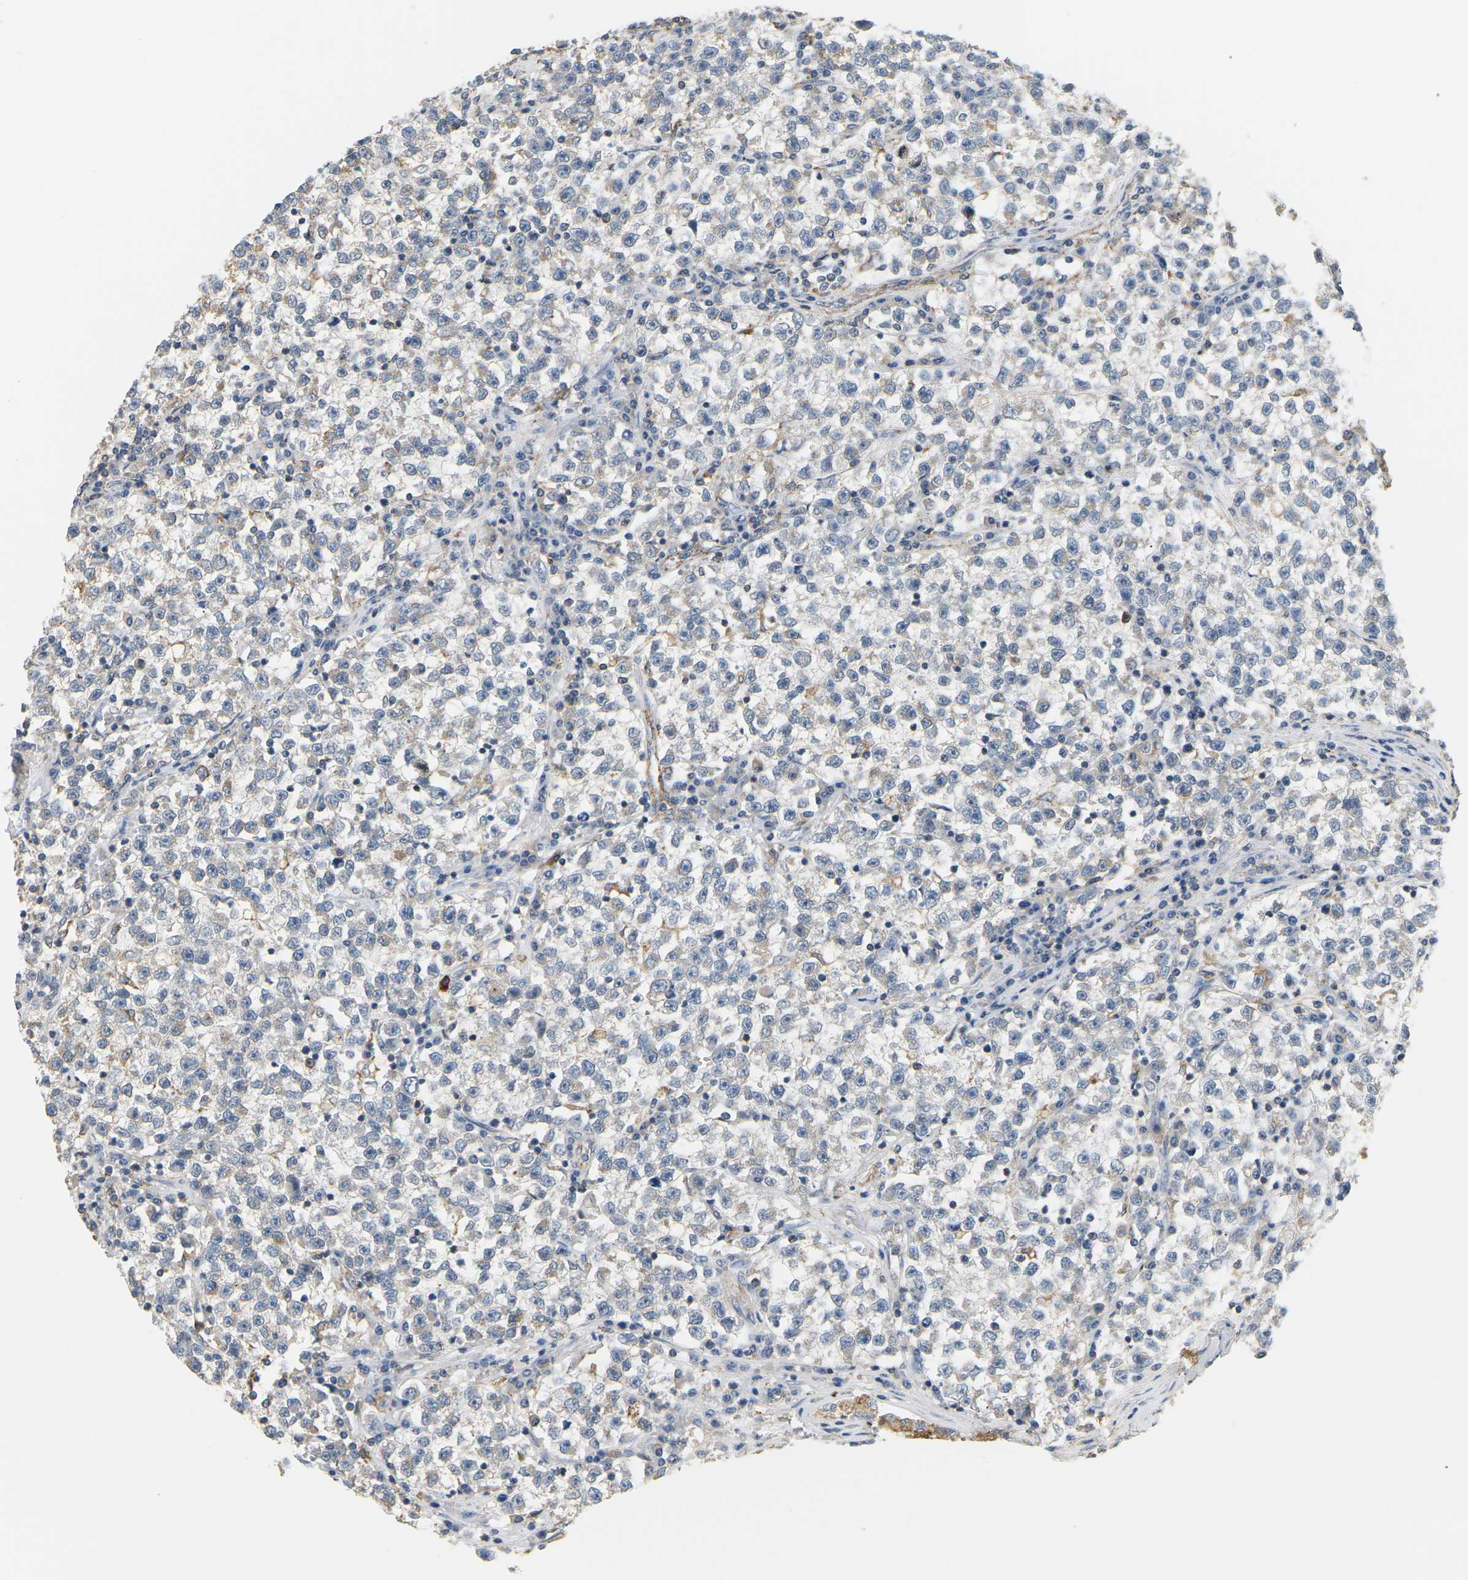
{"staining": {"intensity": "negative", "quantity": "none", "location": "none"}, "tissue": "testis cancer", "cell_type": "Tumor cells", "image_type": "cancer", "snomed": [{"axis": "morphology", "description": "Seminoma, NOS"}, {"axis": "topography", "description": "Testis"}], "caption": "Immunohistochemistry micrograph of neoplastic tissue: testis cancer stained with DAB (3,3'-diaminobenzidine) reveals no significant protein positivity in tumor cells. (Immunohistochemistry, brightfield microscopy, high magnification).", "gene": "ADM", "patient": {"sex": "male", "age": 22}}